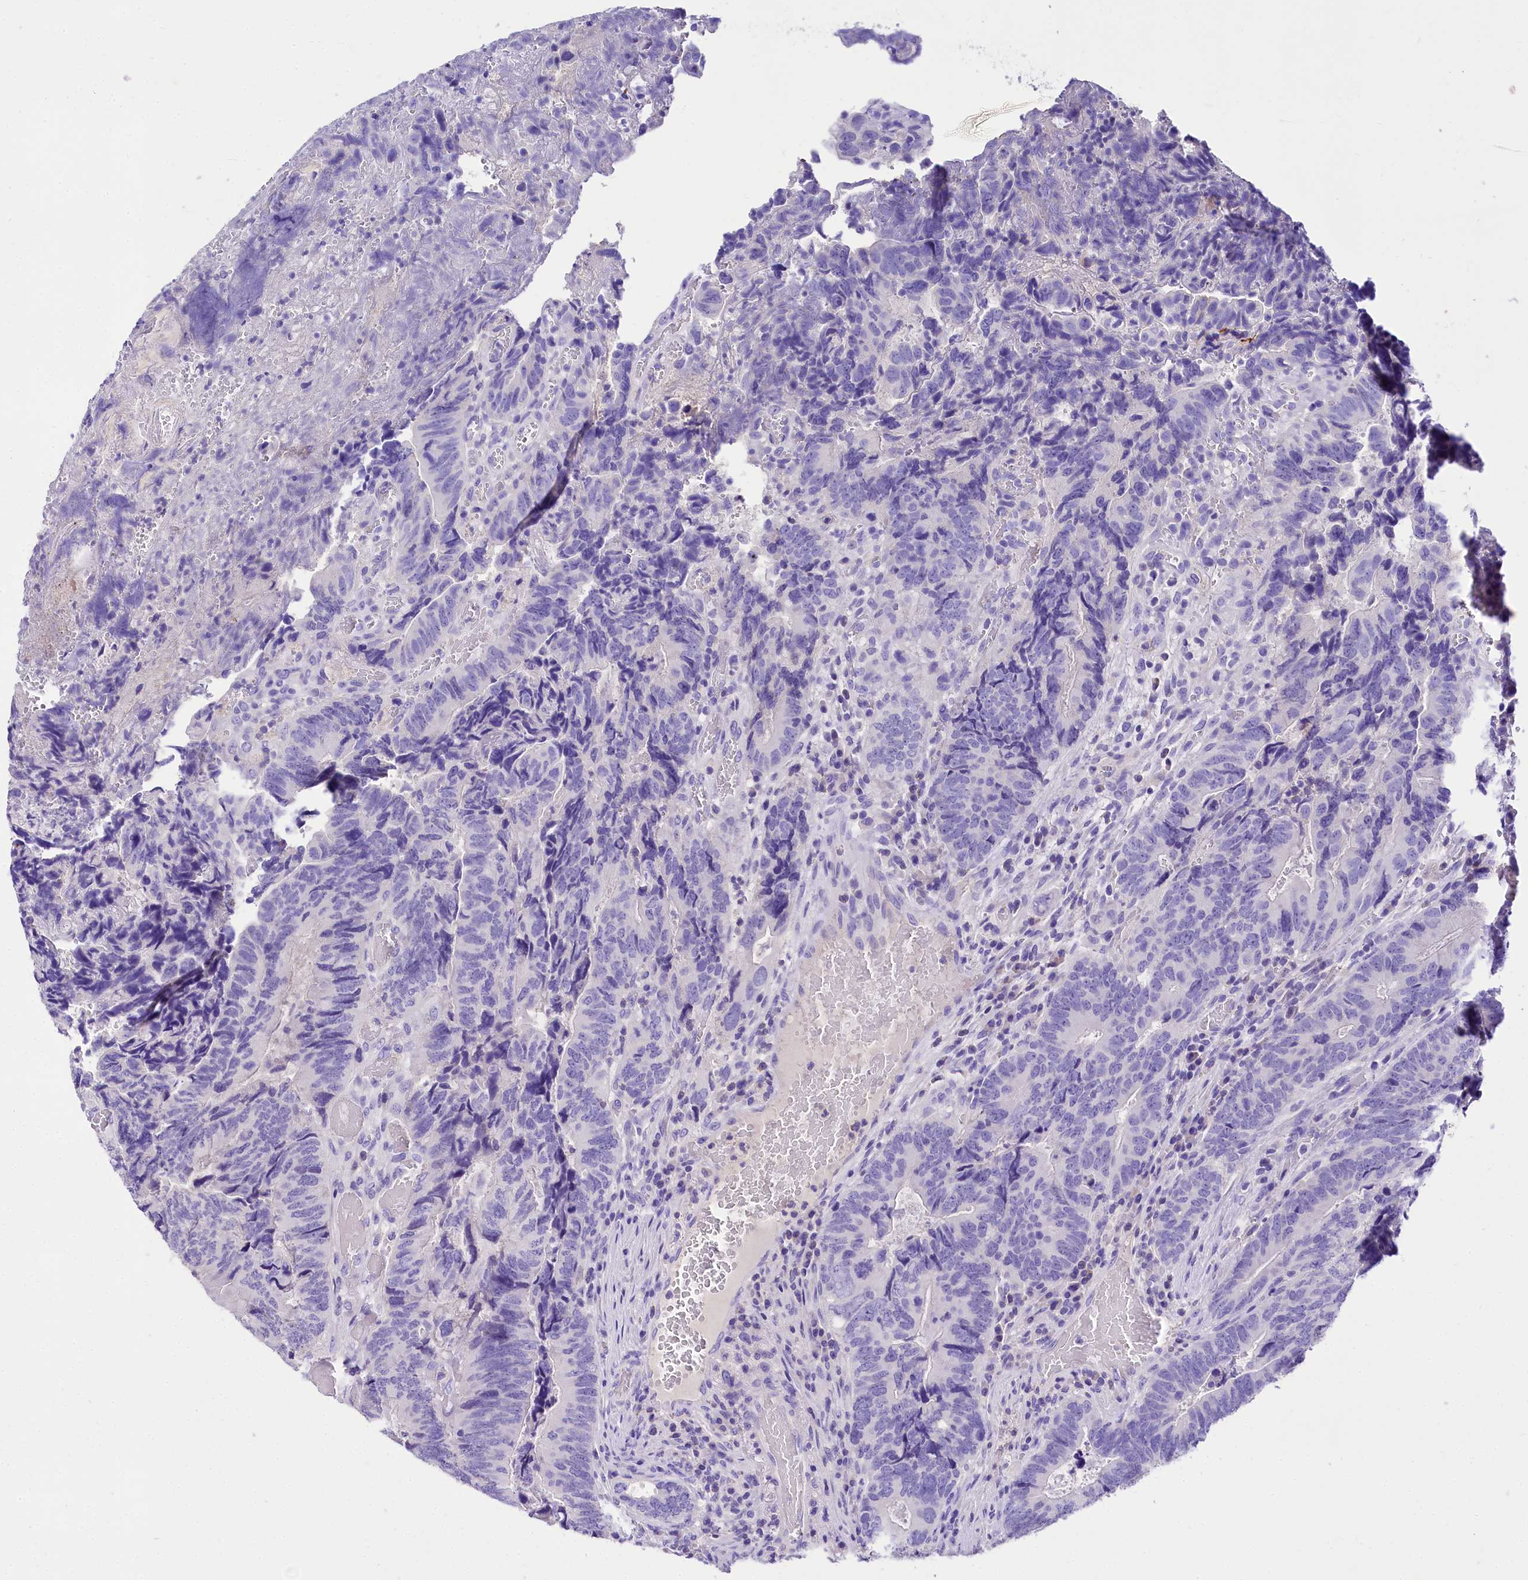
{"staining": {"intensity": "negative", "quantity": "none", "location": "none"}, "tissue": "colorectal cancer", "cell_type": "Tumor cells", "image_type": "cancer", "snomed": [{"axis": "morphology", "description": "Adenocarcinoma, NOS"}, {"axis": "topography", "description": "Colon"}], "caption": "A histopathology image of colorectal cancer (adenocarcinoma) stained for a protein shows no brown staining in tumor cells.", "gene": "A2ML1", "patient": {"sex": "female", "age": 67}}